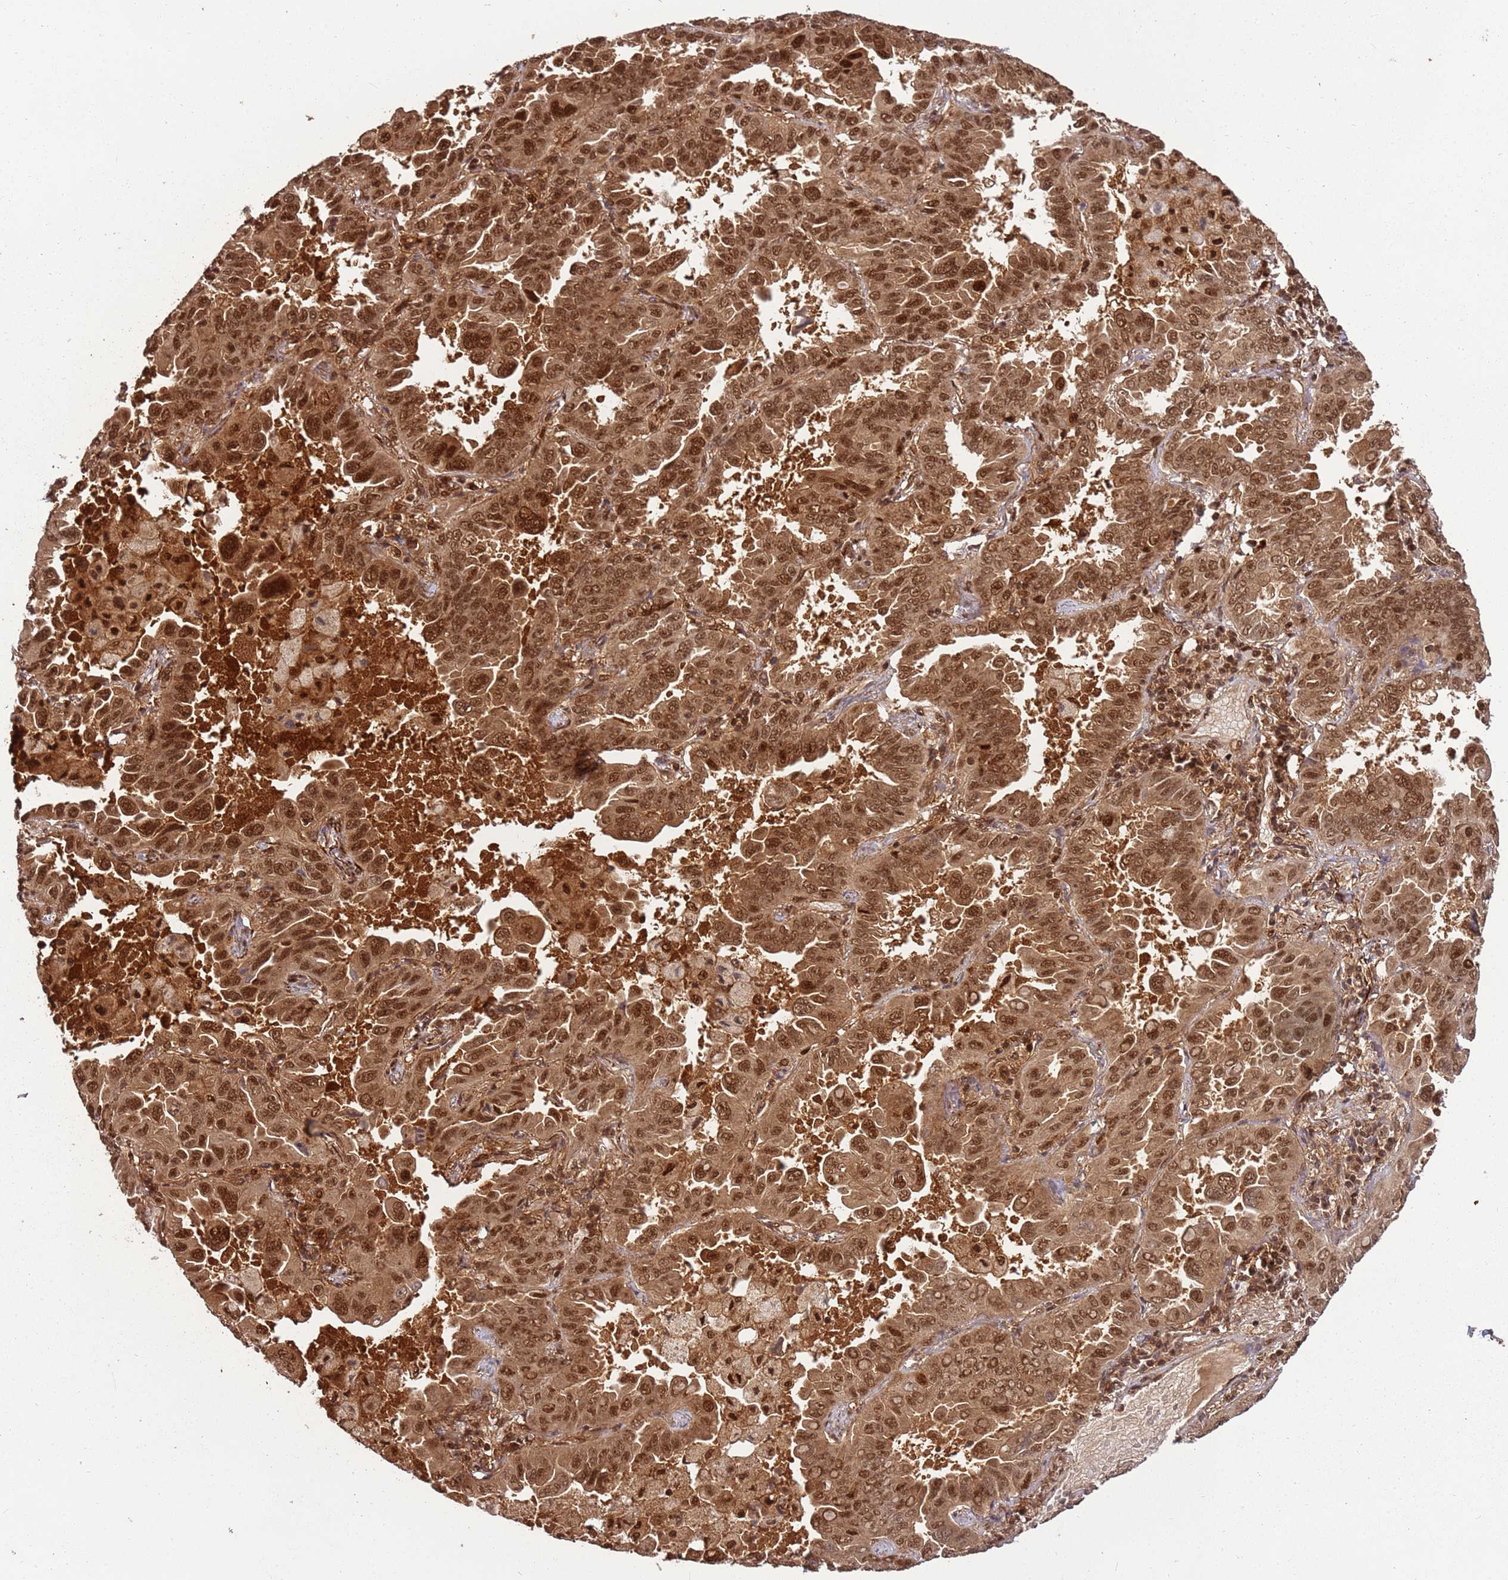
{"staining": {"intensity": "strong", "quantity": ">75%", "location": "cytoplasmic/membranous,nuclear"}, "tissue": "lung cancer", "cell_type": "Tumor cells", "image_type": "cancer", "snomed": [{"axis": "morphology", "description": "Adenocarcinoma, NOS"}, {"axis": "topography", "description": "Lung"}], "caption": "IHC (DAB) staining of lung cancer exhibits strong cytoplasmic/membranous and nuclear protein positivity in approximately >75% of tumor cells.", "gene": "PGLS", "patient": {"sex": "male", "age": 64}}